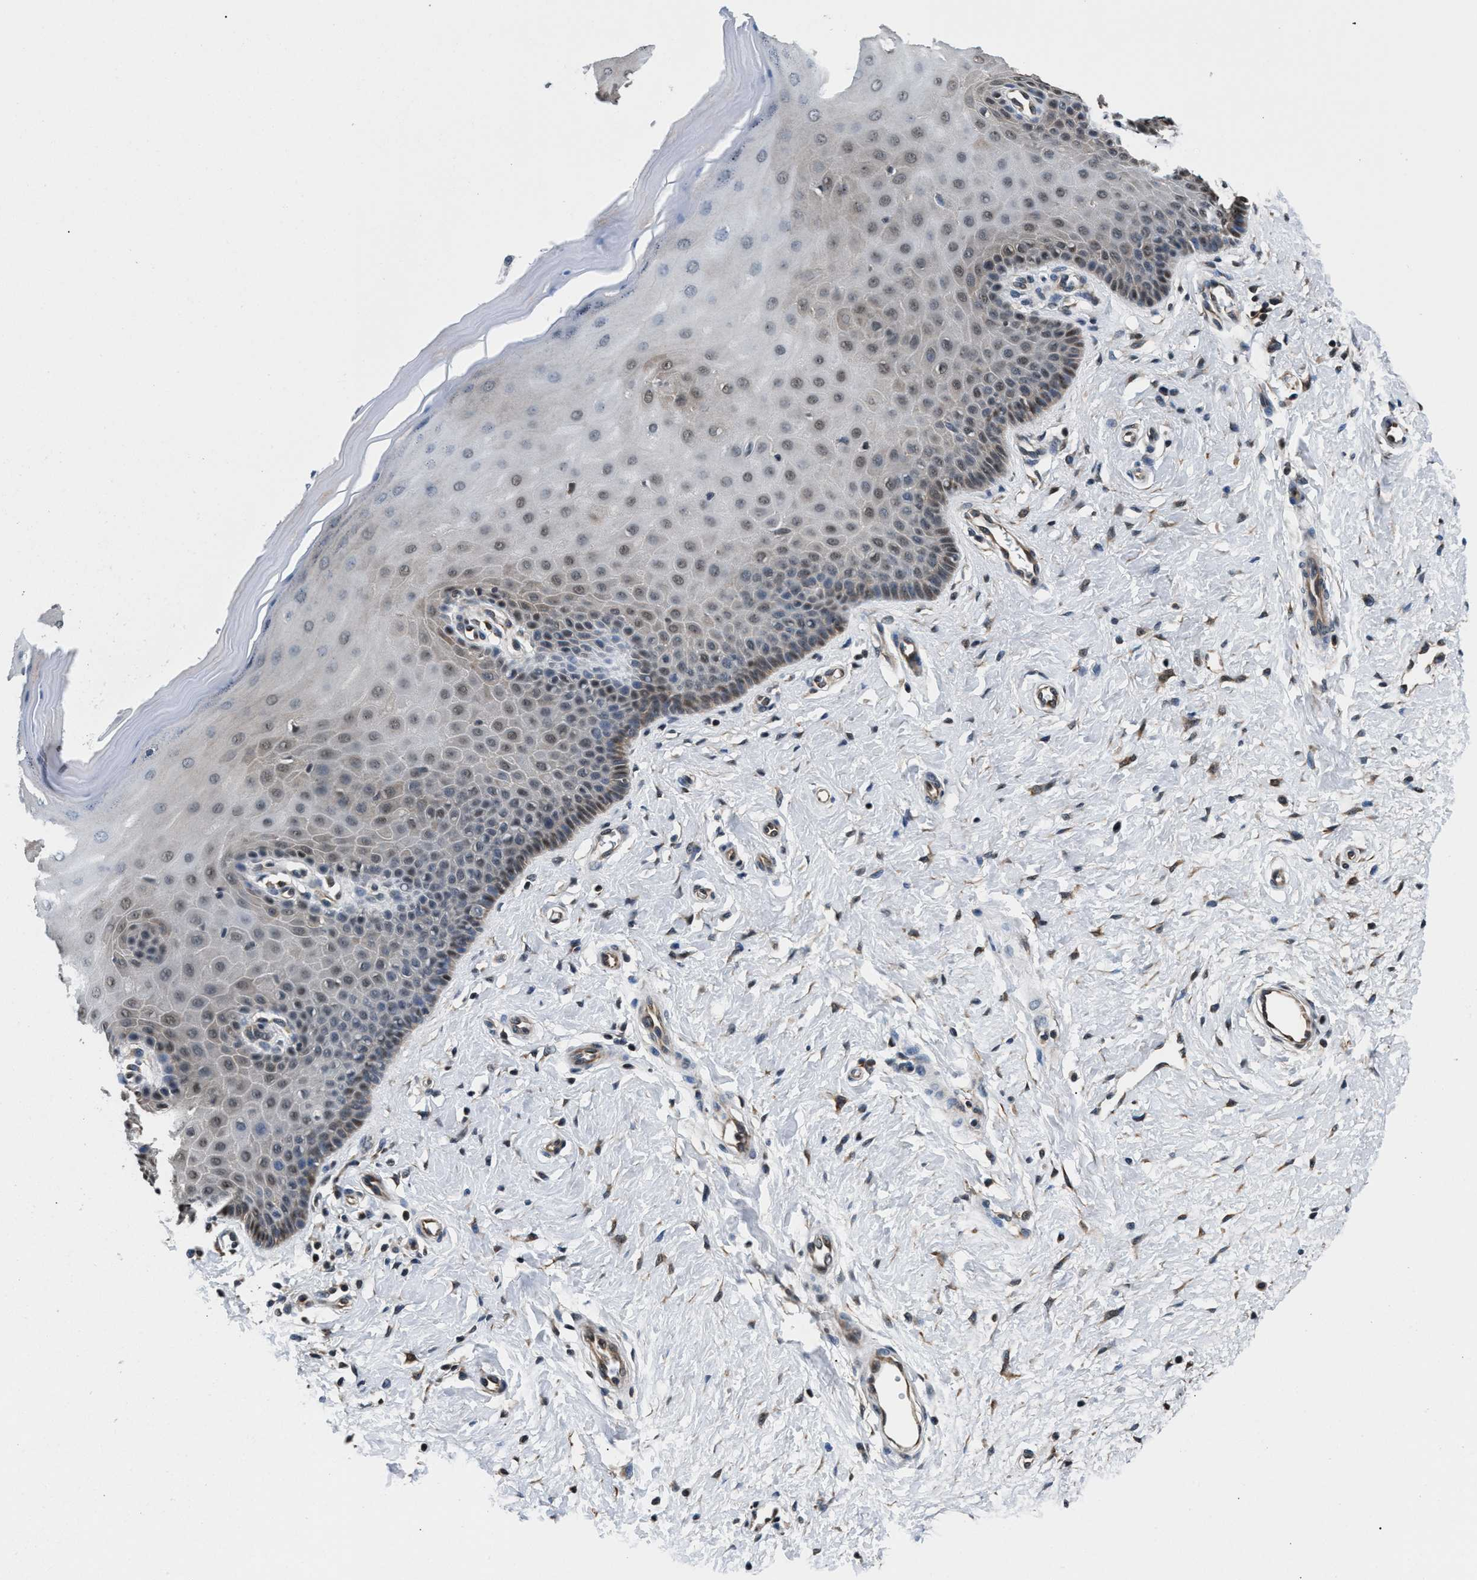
{"staining": {"intensity": "weak", "quantity": "<25%", "location": "cytoplasmic/membranous,nuclear"}, "tissue": "cervix", "cell_type": "Squamous epithelial cells", "image_type": "normal", "snomed": [{"axis": "morphology", "description": "Normal tissue, NOS"}, {"axis": "topography", "description": "Cervix"}], "caption": "IHC micrograph of normal cervix stained for a protein (brown), which demonstrates no staining in squamous epithelial cells.", "gene": "RBM33", "patient": {"sex": "female", "age": 55}}